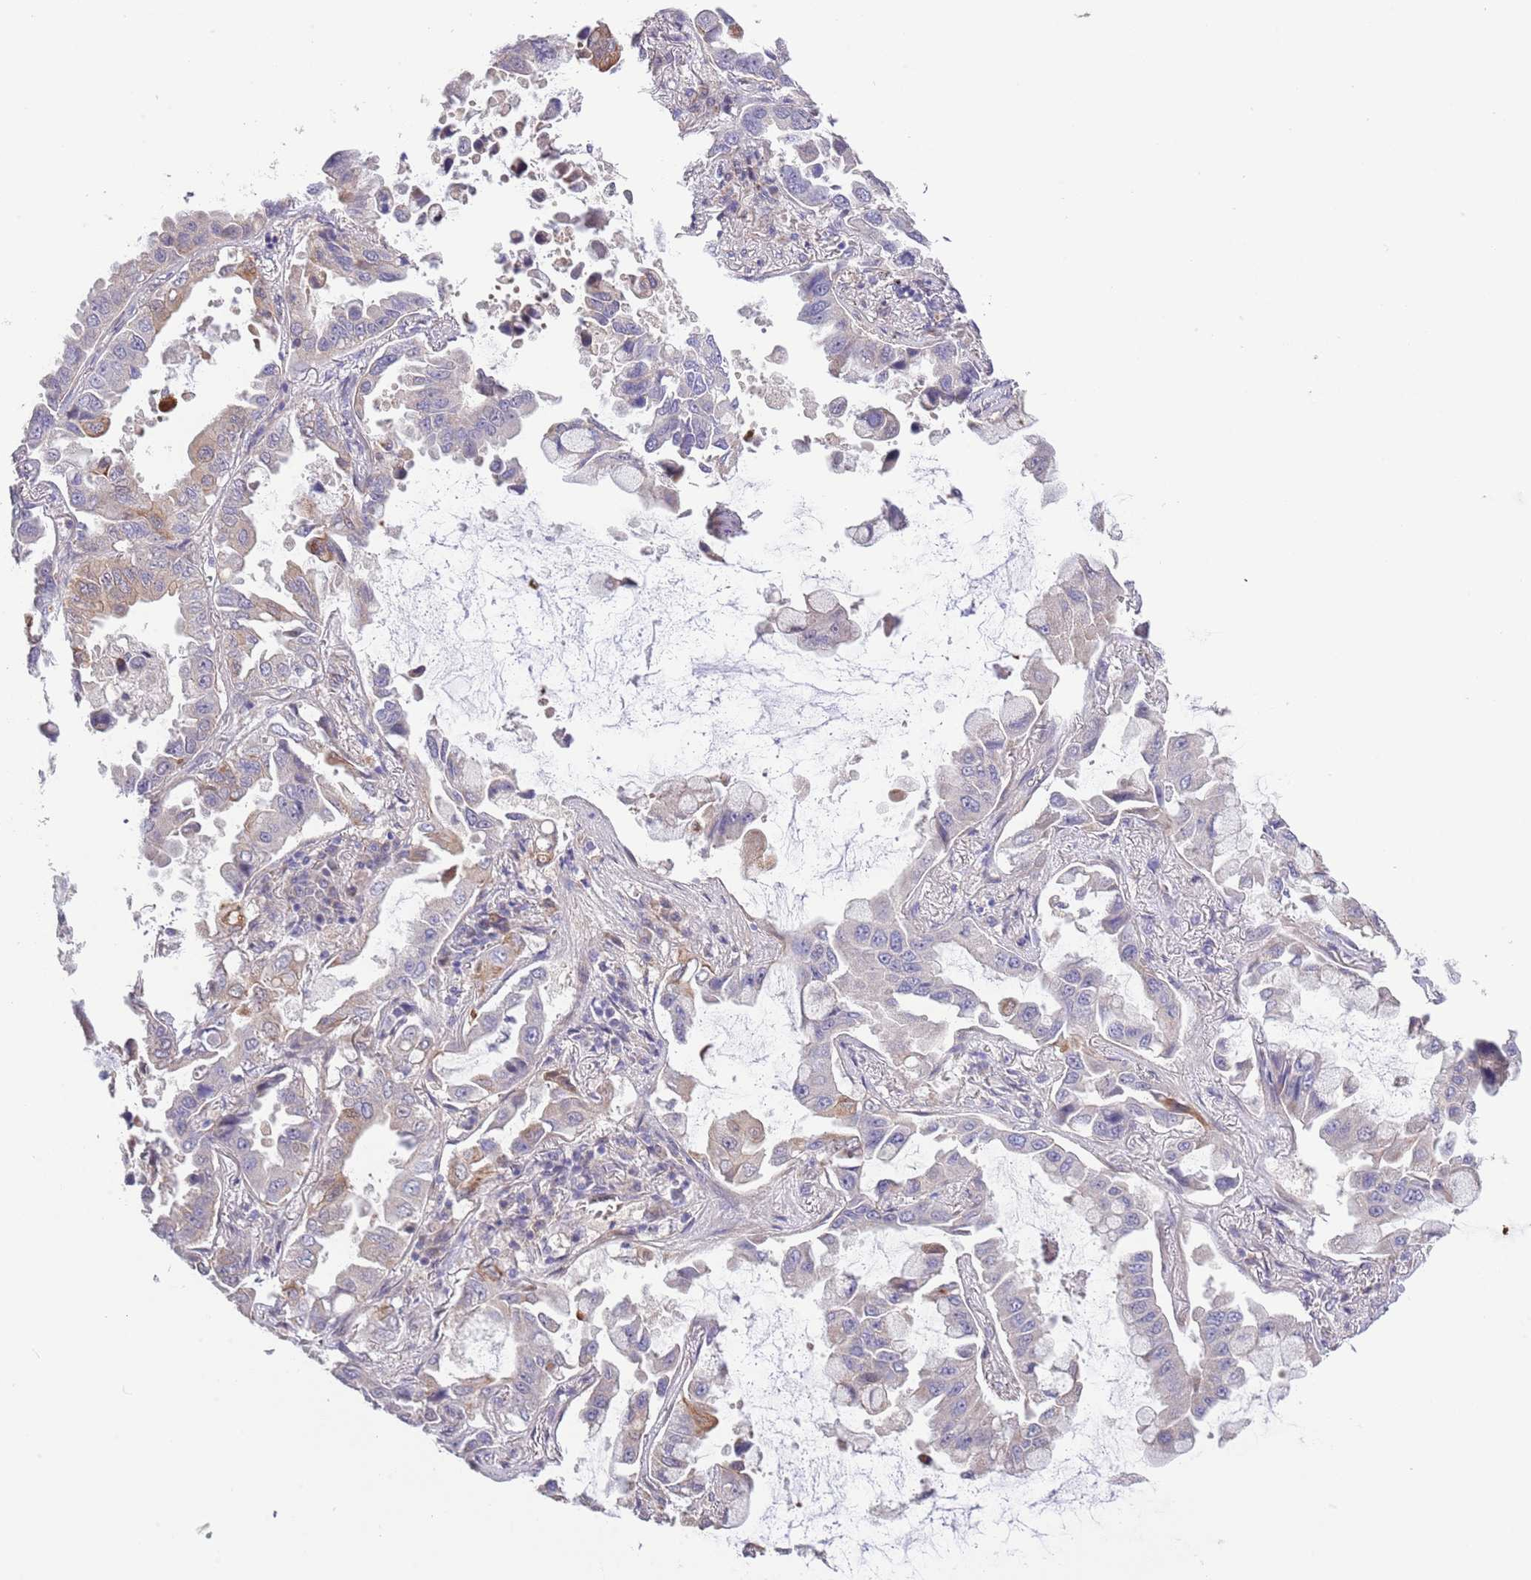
{"staining": {"intensity": "weak", "quantity": "<25%", "location": "cytoplasmic/membranous"}, "tissue": "lung cancer", "cell_type": "Tumor cells", "image_type": "cancer", "snomed": [{"axis": "morphology", "description": "Adenocarcinoma, NOS"}, {"axis": "topography", "description": "Lung"}], "caption": "This is an immunohistochemistry histopathology image of human lung cancer. There is no staining in tumor cells.", "gene": "LIPJ", "patient": {"sex": "male", "age": 64}}